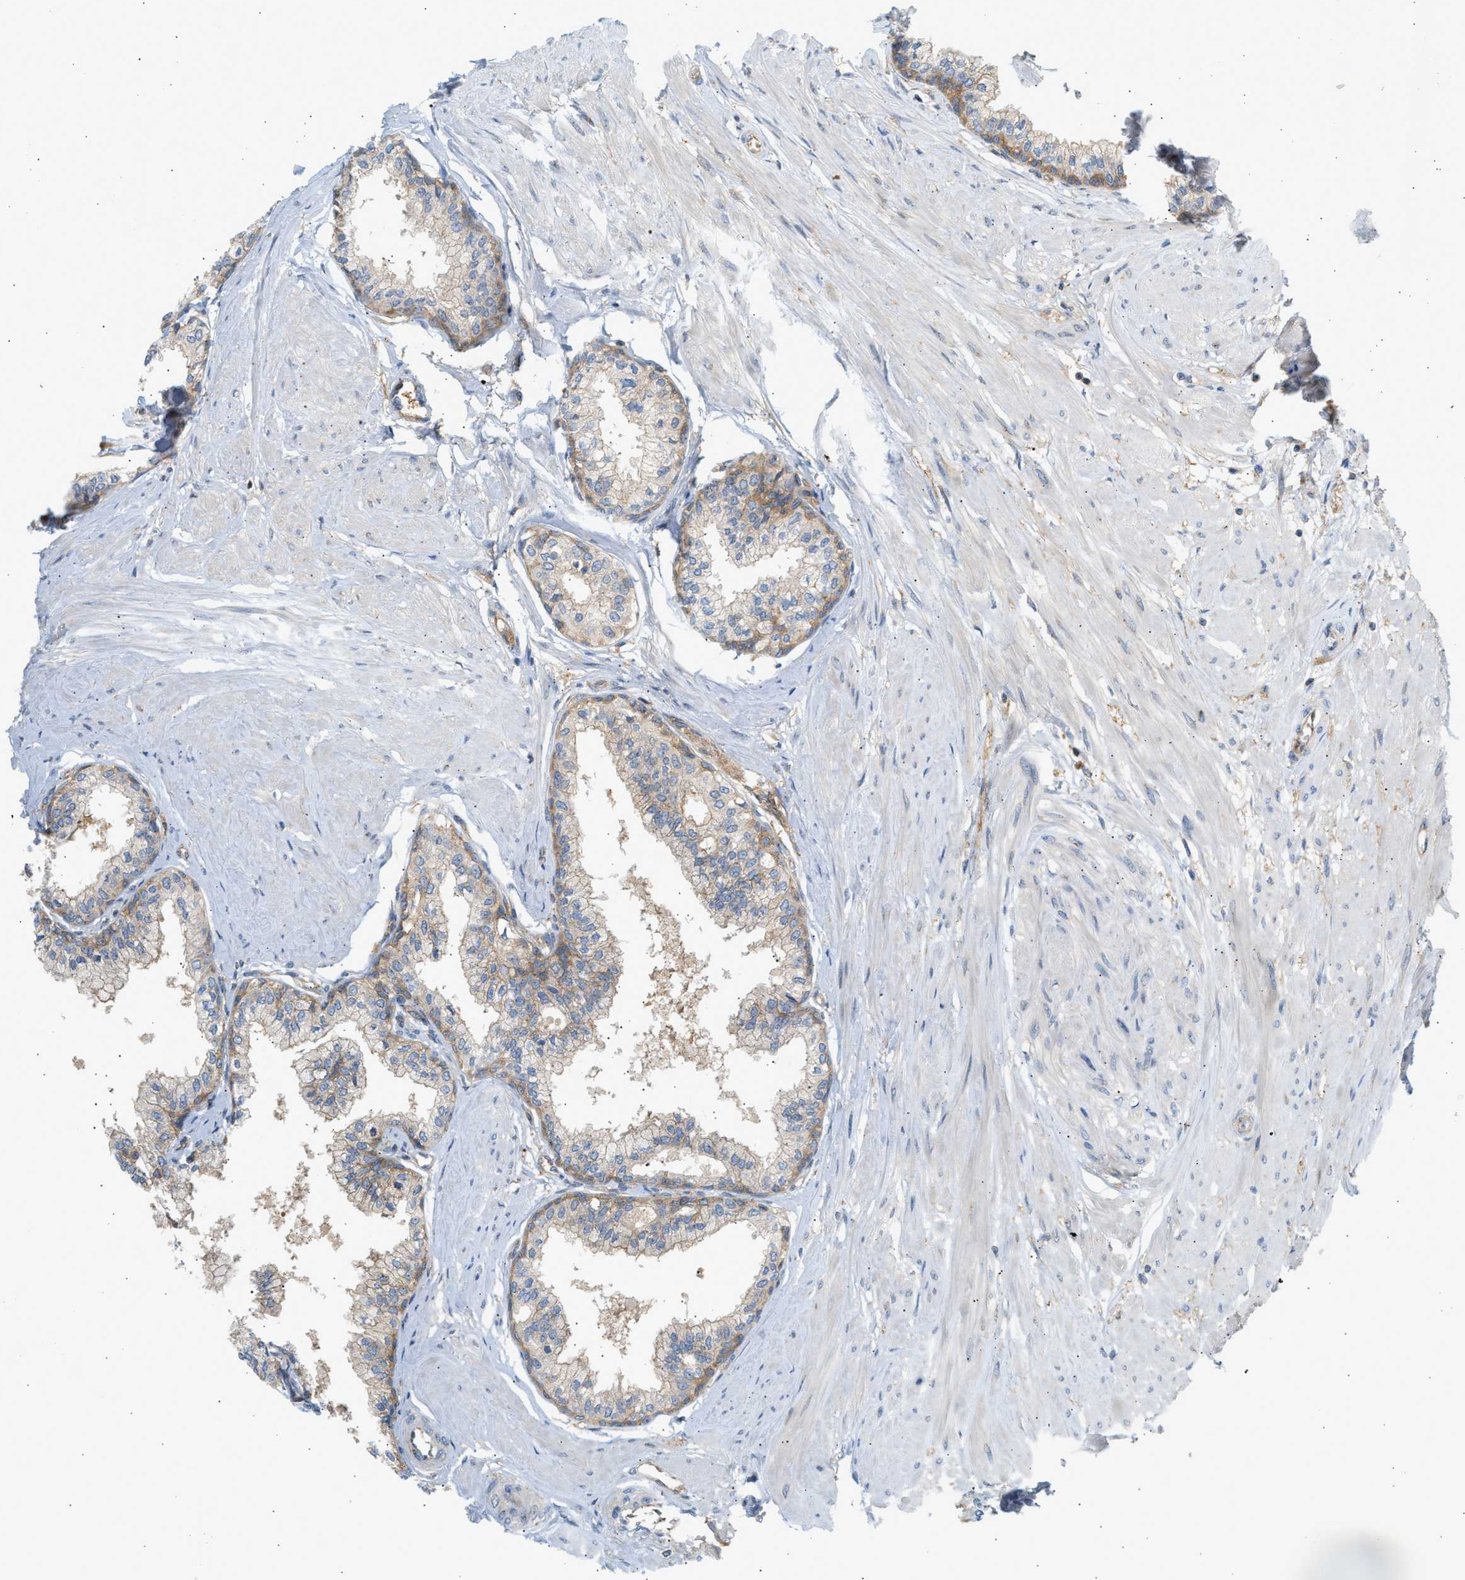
{"staining": {"intensity": "moderate", "quantity": ">75%", "location": "cytoplasmic/membranous"}, "tissue": "seminal vesicle", "cell_type": "Glandular cells", "image_type": "normal", "snomed": [{"axis": "morphology", "description": "Normal tissue, NOS"}, {"axis": "topography", "description": "Prostate"}, {"axis": "topography", "description": "Seminal veicle"}], "caption": "A micrograph of human seminal vesicle stained for a protein reveals moderate cytoplasmic/membranous brown staining in glandular cells. Using DAB (brown) and hematoxylin (blue) stains, captured at high magnification using brightfield microscopy.", "gene": "PAFAH1B1", "patient": {"sex": "male", "age": 60}}